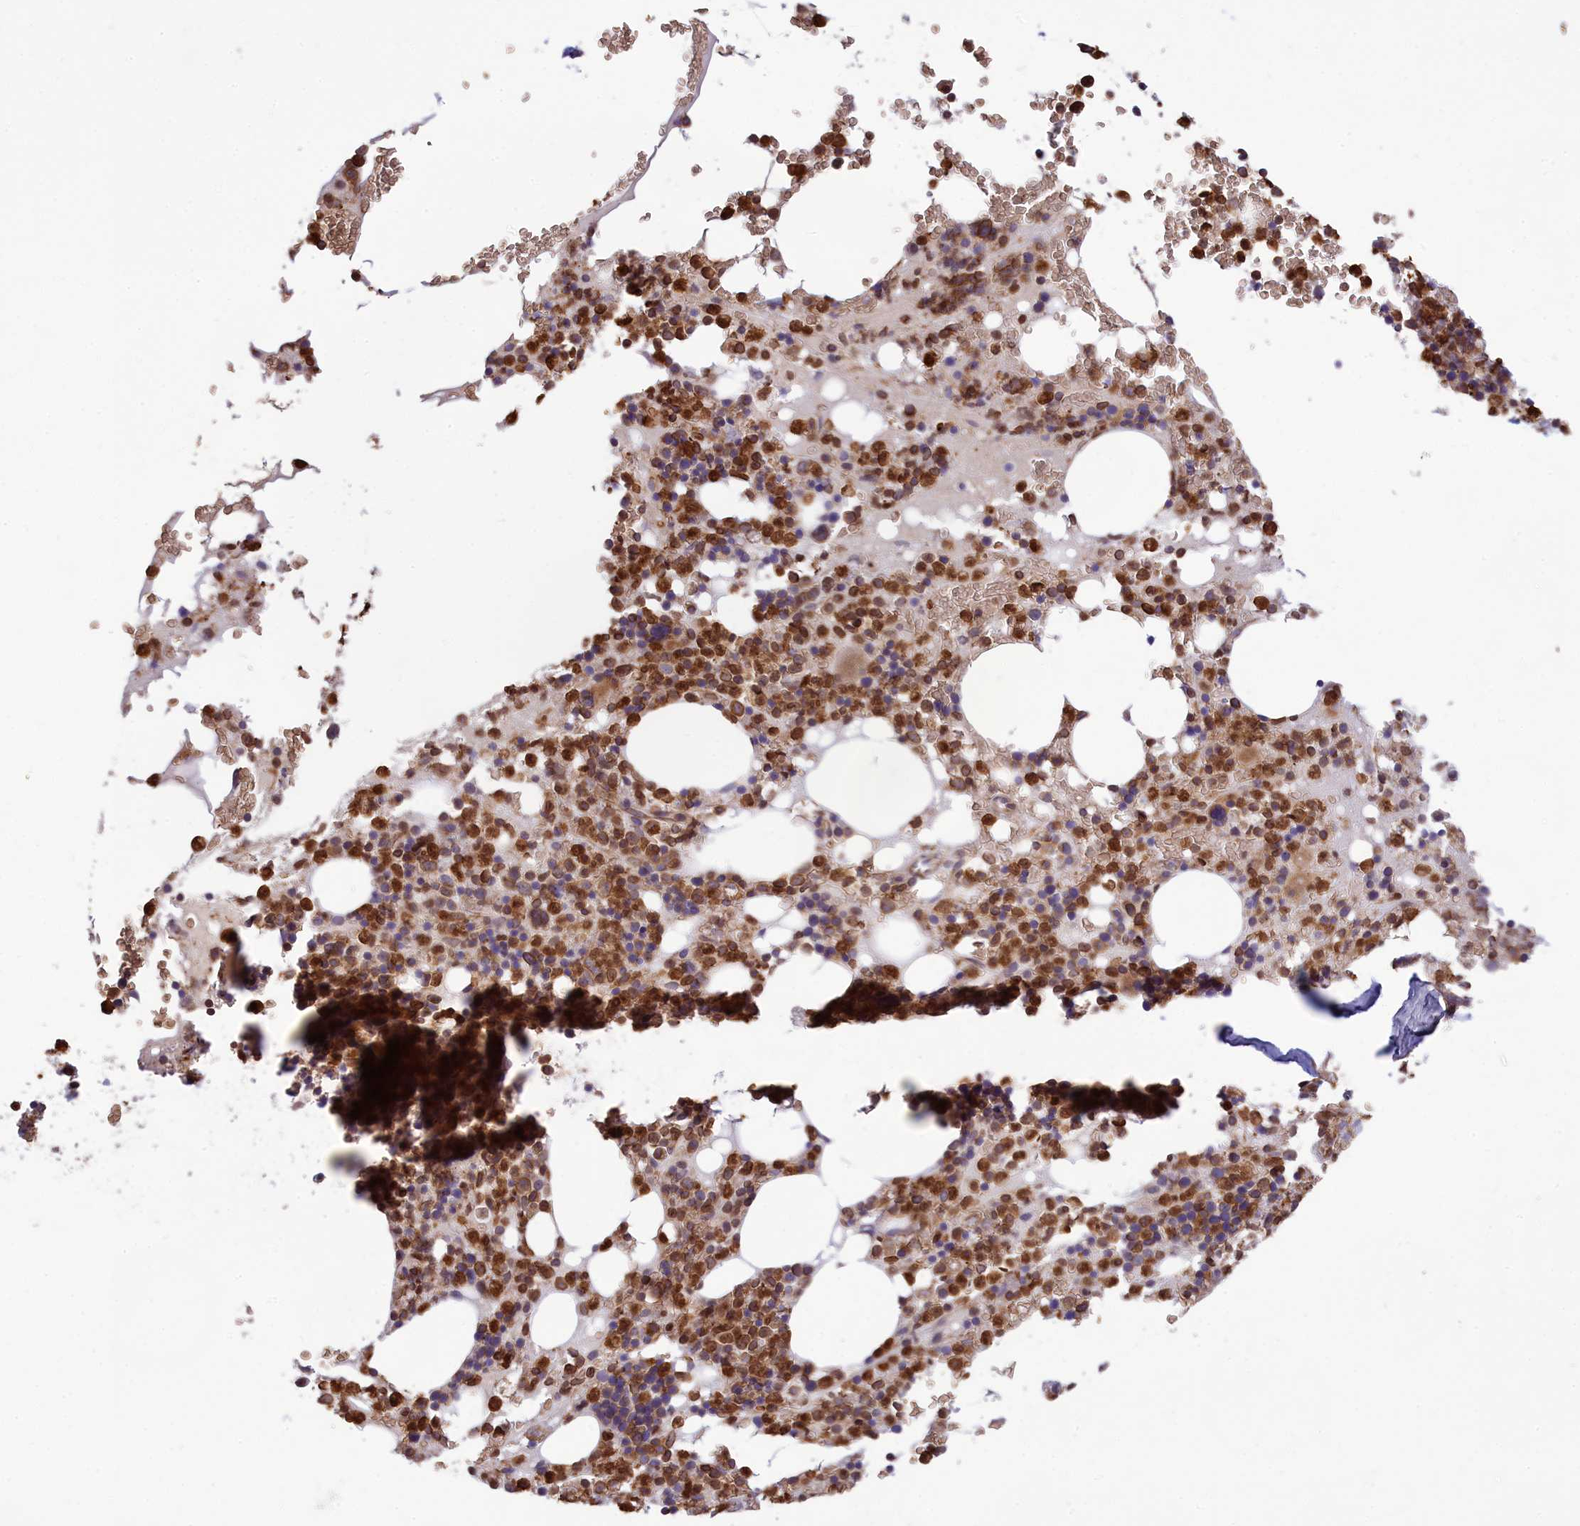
{"staining": {"intensity": "strong", "quantity": "25%-75%", "location": "cytoplasmic/membranous"}, "tissue": "bone marrow", "cell_type": "Hematopoietic cells", "image_type": "normal", "snomed": [{"axis": "morphology", "description": "Normal tissue, NOS"}, {"axis": "topography", "description": "Bone marrow"}], "caption": "This histopathology image exhibits benign bone marrow stained with immunohistochemistry (IHC) to label a protein in brown. The cytoplasmic/membranous of hematopoietic cells show strong positivity for the protein. Nuclei are counter-stained blue.", "gene": "PKHD1L1", "patient": {"sex": "male", "age": 58}}